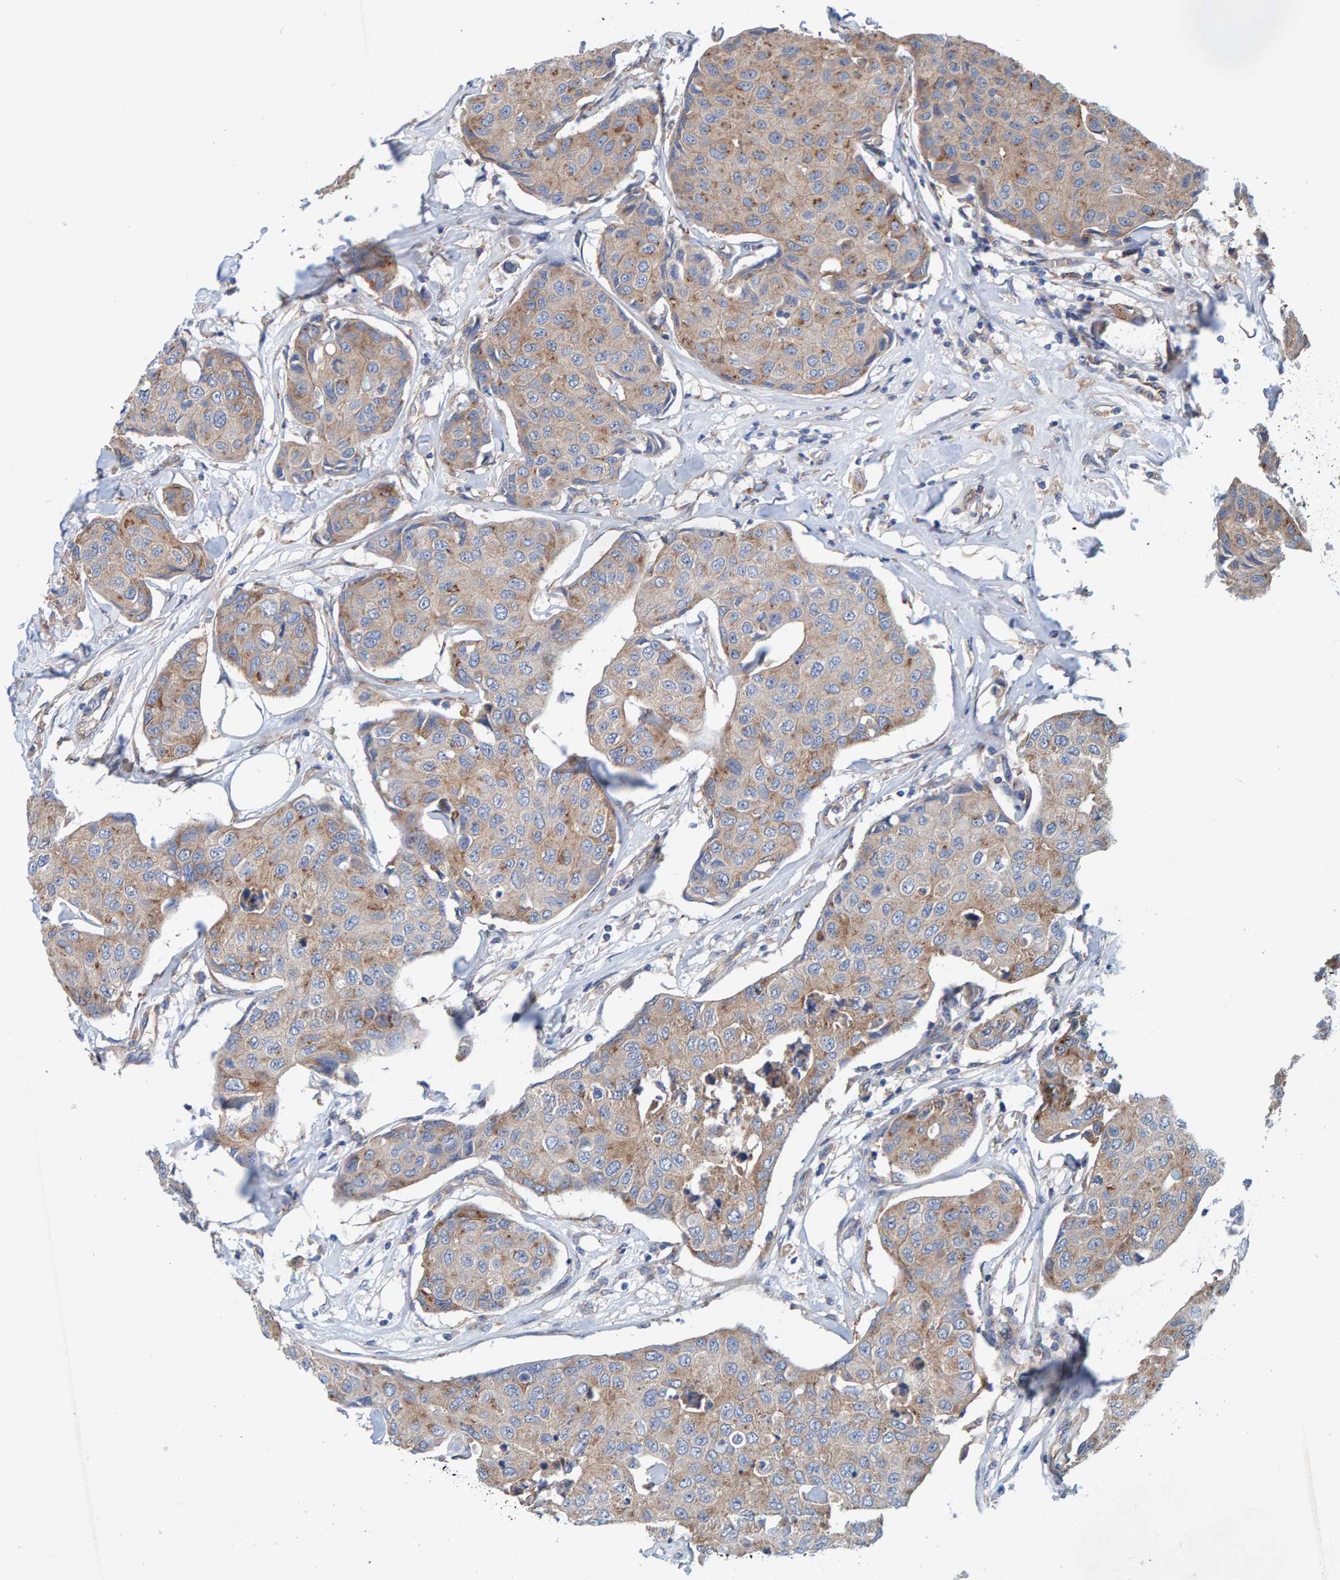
{"staining": {"intensity": "weak", "quantity": ">75%", "location": "cytoplasmic/membranous"}, "tissue": "breast cancer", "cell_type": "Tumor cells", "image_type": "cancer", "snomed": [{"axis": "morphology", "description": "Duct carcinoma"}, {"axis": "topography", "description": "Breast"}], "caption": "Human breast cancer (intraductal carcinoma) stained with a brown dye reveals weak cytoplasmic/membranous positive staining in approximately >75% of tumor cells.", "gene": "MKLN1", "patient": {"sex": "female", "age": 80}}